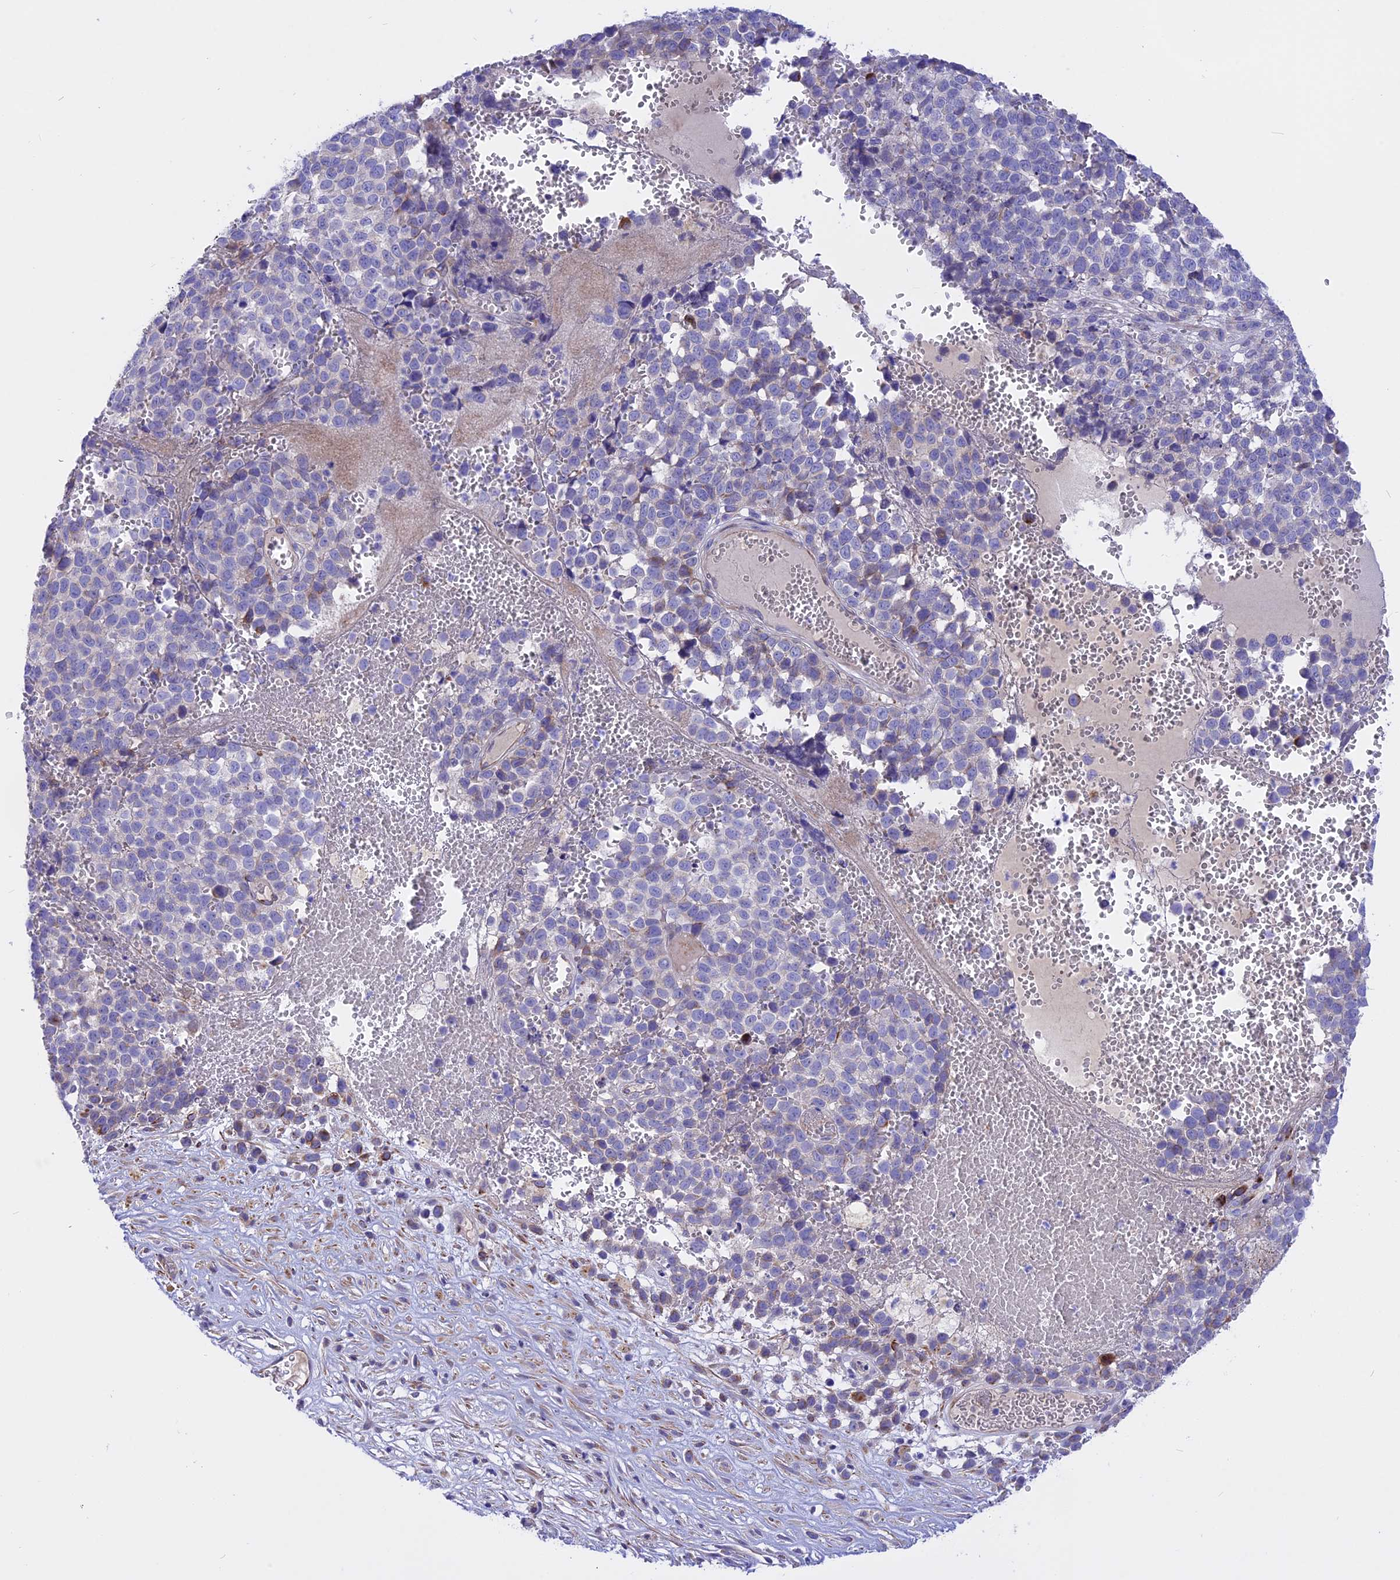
{"staining": {"intensity": "negative", "quantity": "none", "location": "none"}, "tissue": "melanoma", "cell_type": "Tumor cells", "image_type": "cancer", "snomed": [{"axis": "morphology", "description": "Malignant melanoma, NOS"}, {"axis": "topography", "description": "Nose, NOS"}], "caption": "The histopathology image reveals no significant expression in tumor cells of malignant melanoma. (DAB immunohistochemistry (IHC) with hematoxylin counter stain).", "gene": "TMEM138", "patient": {"sex": "female", "age": 48}}